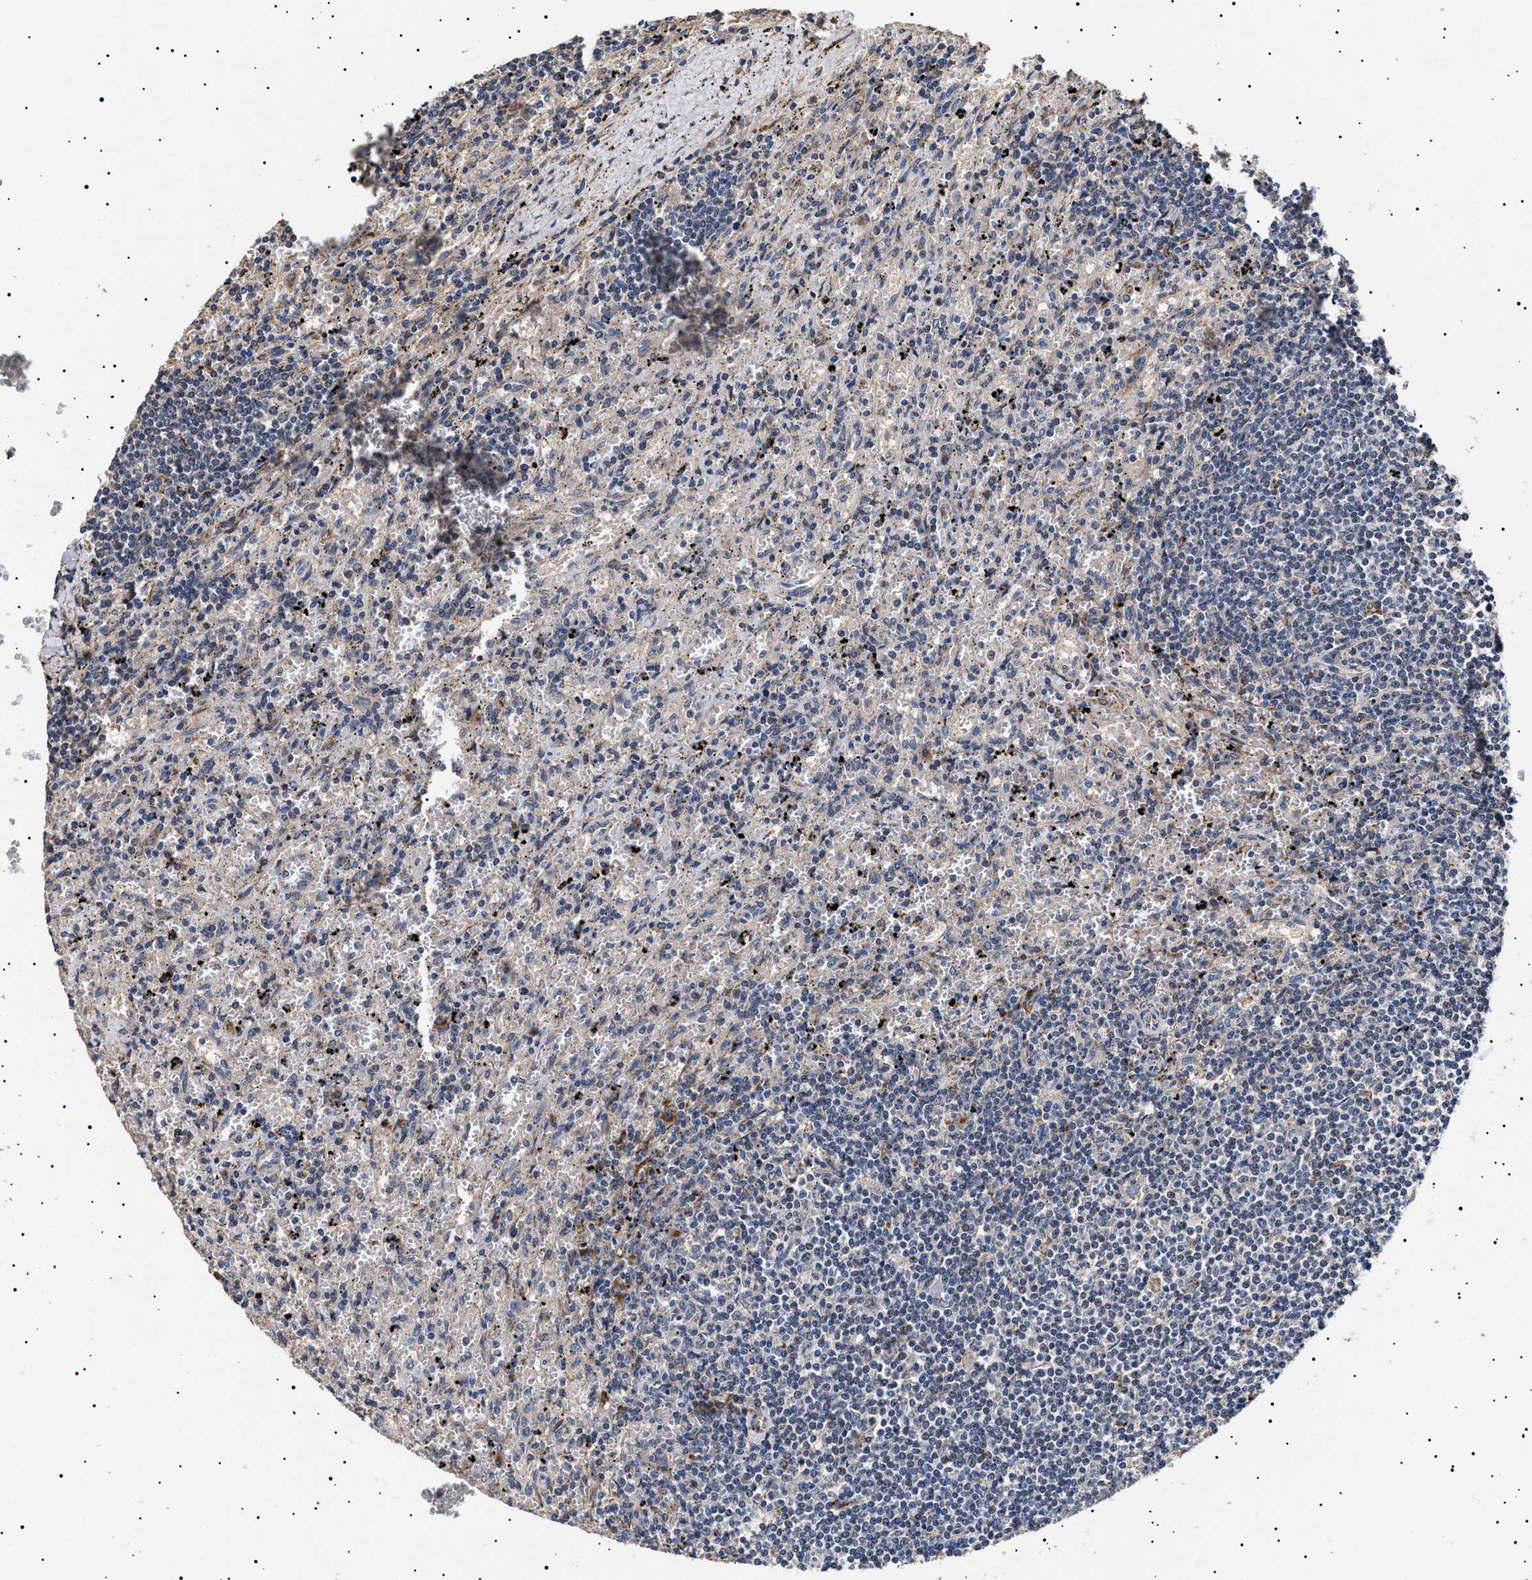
{"staining": {"intensity": "negative", "quantity": "none", "location": "none"}, "tissue": "lymphoma", "cell_type": "Tumor cells", "image_type": "cancer", "snomed": [{"axis": "morphology", "description": "Malignant lymphoma, non-Hodgkin's type, Low grade"}, {"axis": "topography", "description": "Spleen"}], "caption": "There is no significant expression in tumor cells of lymphoma.", "gene": "RAB34", "patient": {"sex": "male", "age": 76}}